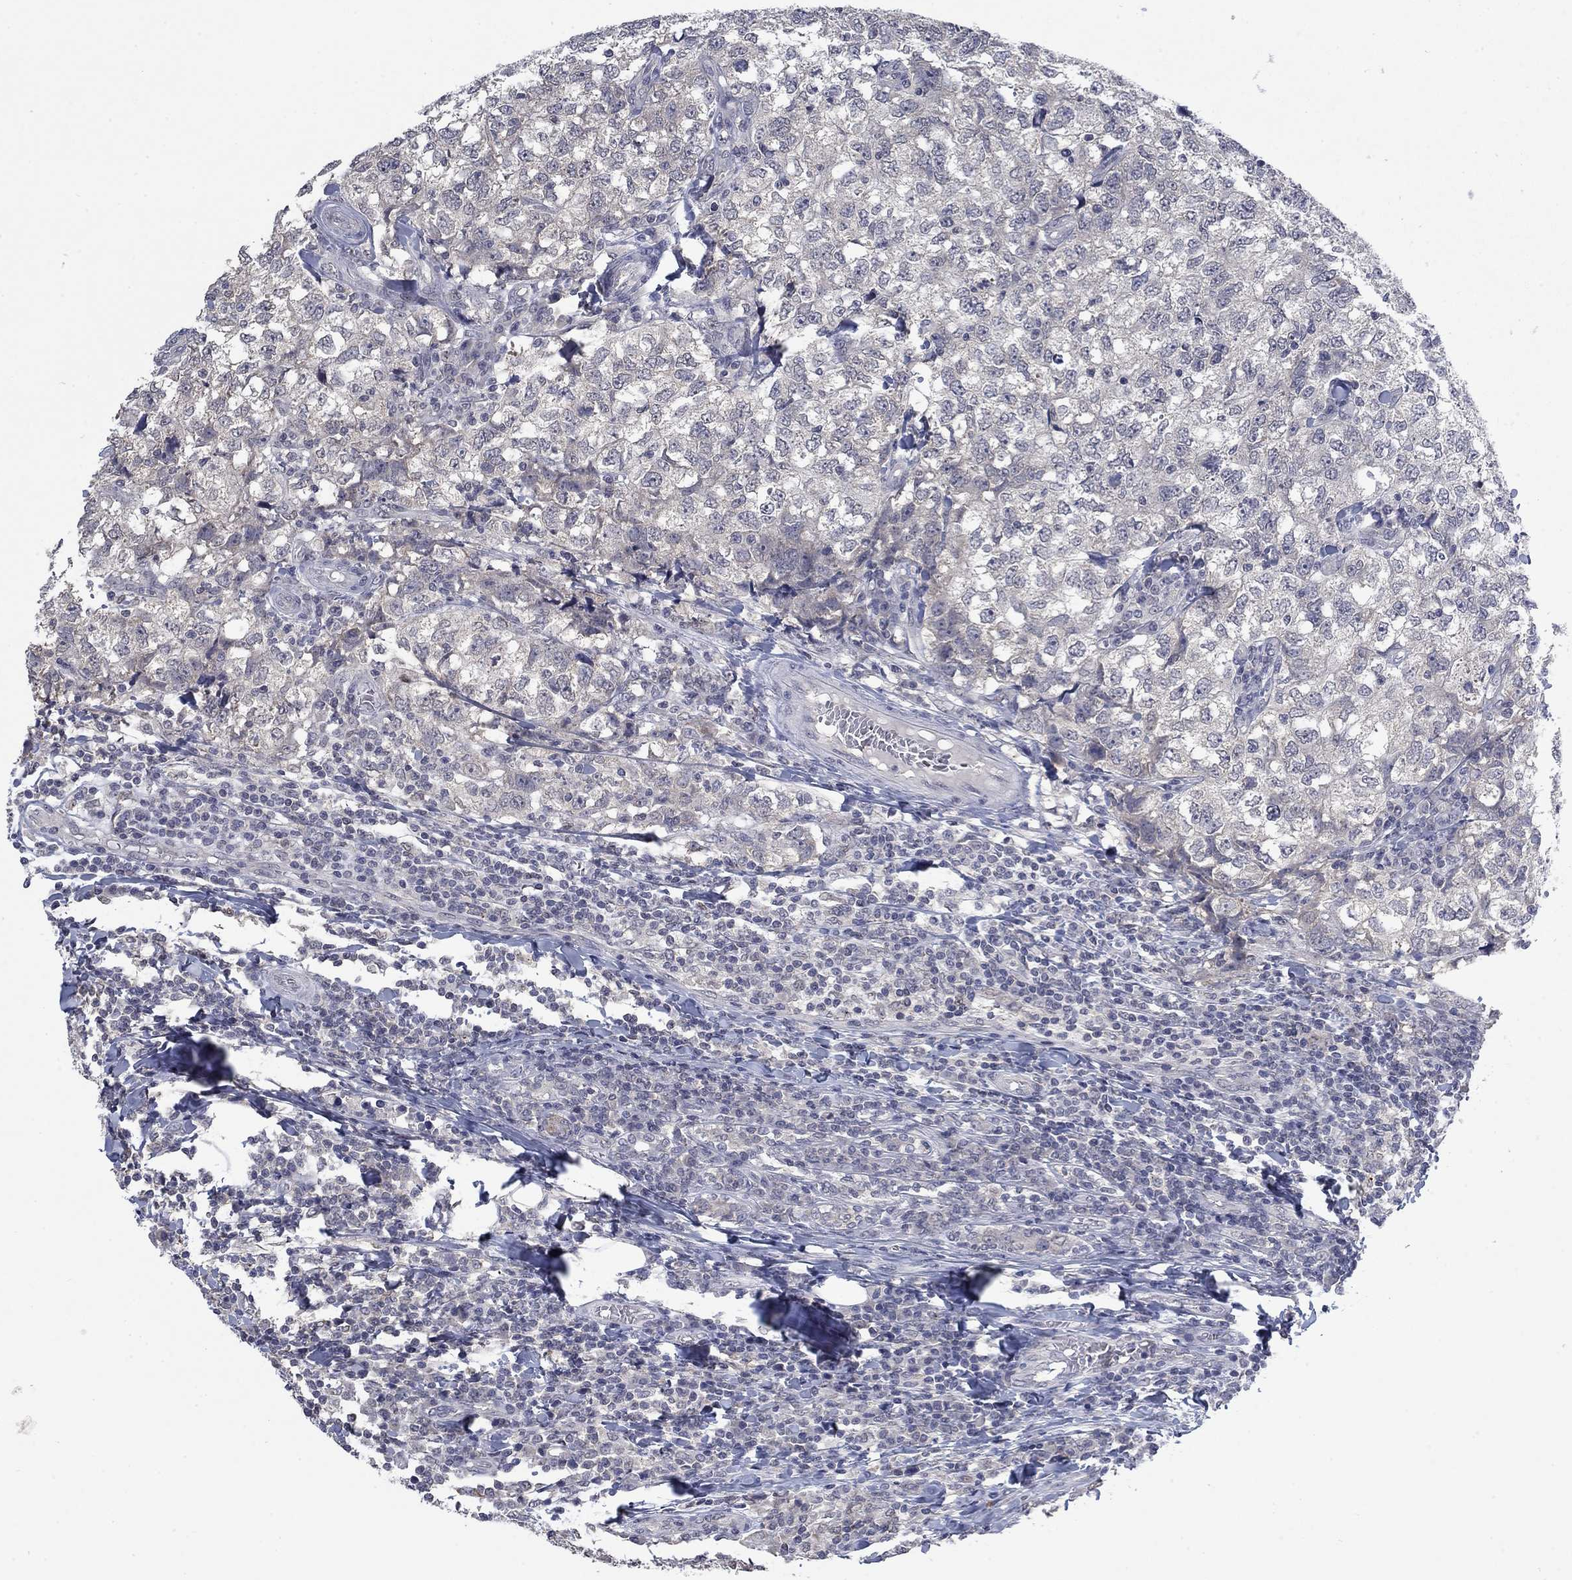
{"staining": {"intensity": "negative", "quantity": "none", "location": "none"}, "tissue": "breast cancer", "cell_type": "Tumor cells", "image_type": "cancer", "snomed": [{"axis": "morphology", "description": "Duct carcinoma"}, {"axis": "topography", "description": "Breast"}], "caption": "This is a photomicrograph of immunohistochemistry staining of breast cancer, which shows no staining in tumor cells.", "gene": "SPATA33", "patient": {"sex": "female", "age": 30}}